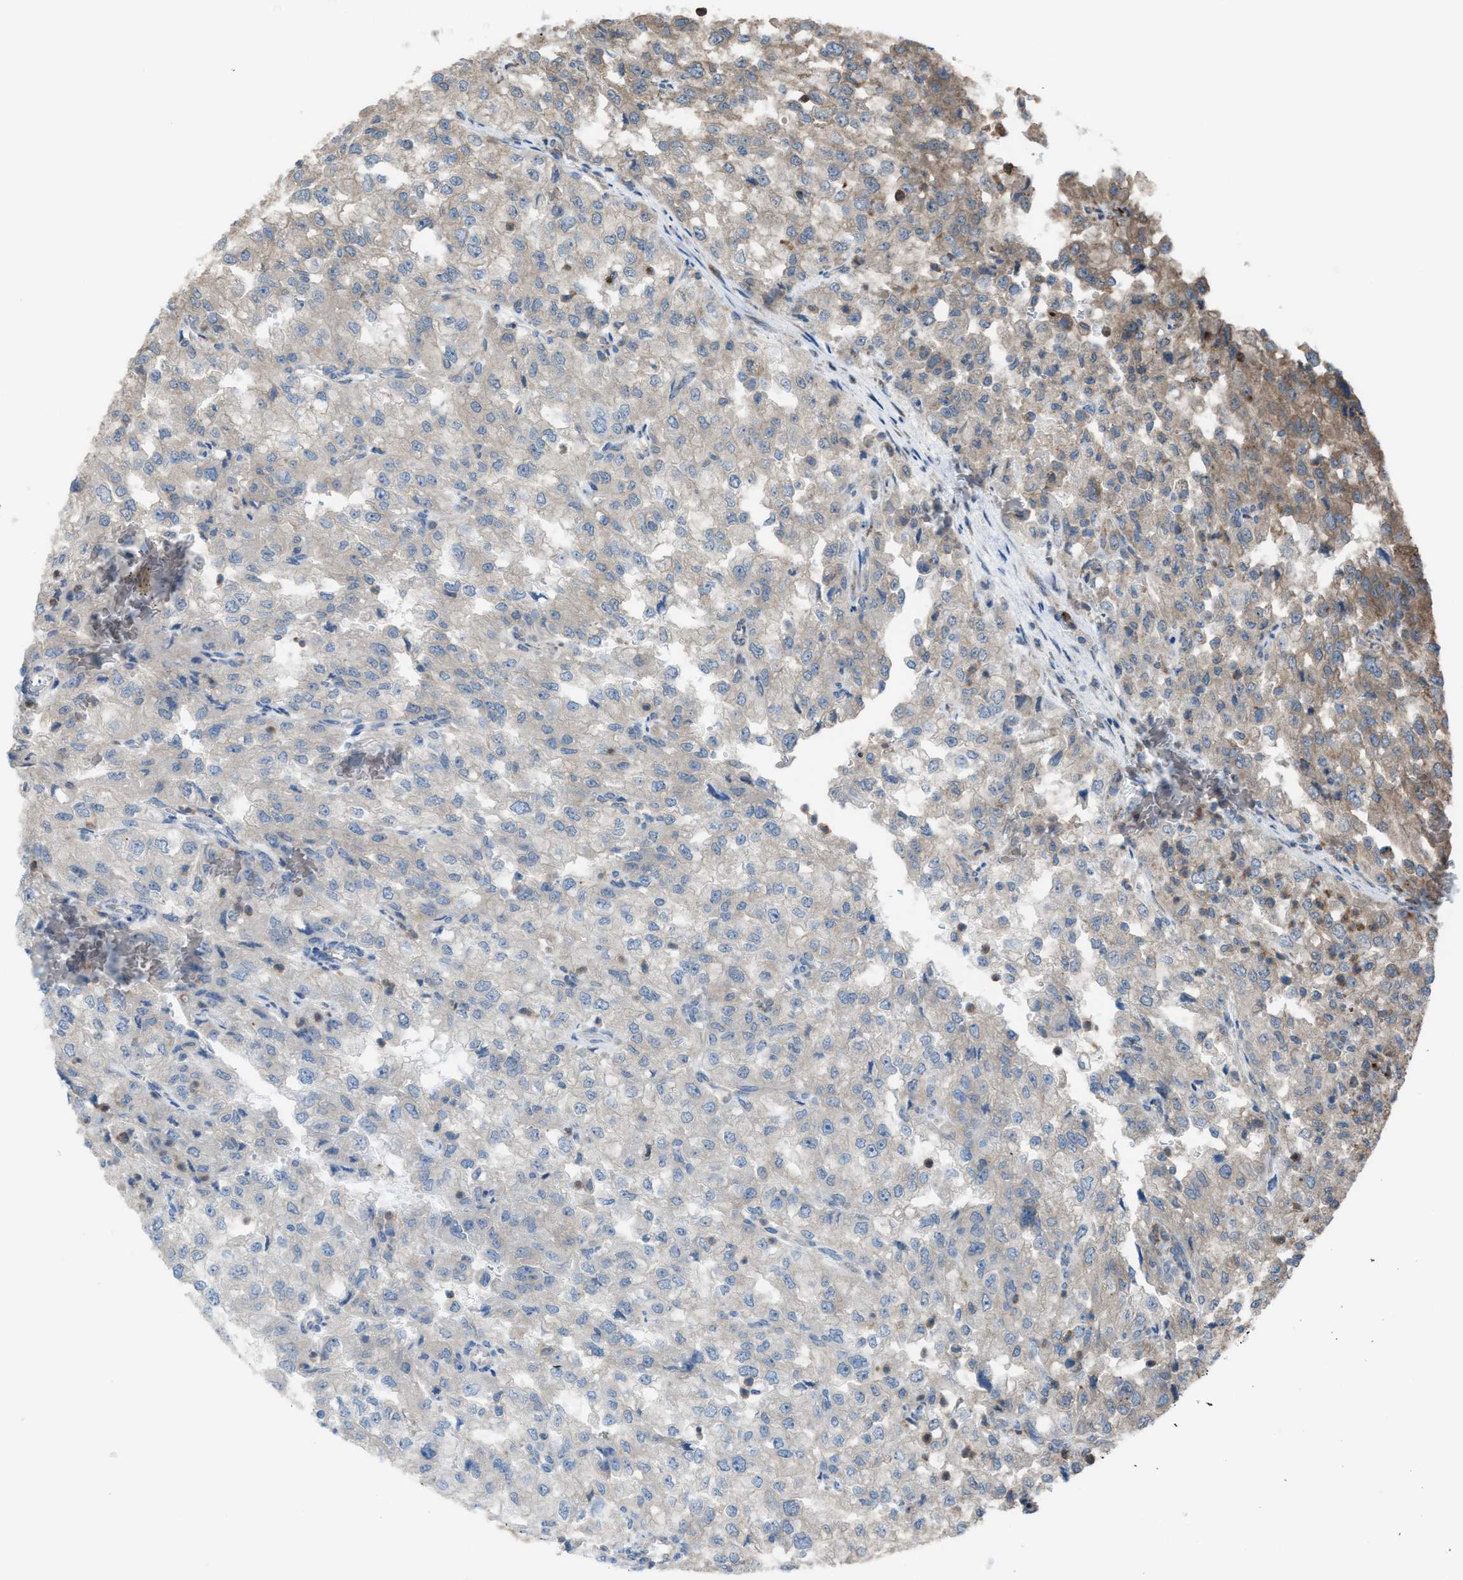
{"staining": {"intensity": "moderate", "quantity": "<25%", "location": "cytoplasmic/membranous"}, "tissue": "renal cancer", "cell_type": "Tumor cells", "image_type": "cancer", "snomed": [{"axis": "morphology", "description": "Adenocarcinoma, NOS"}, {"axis": "topography", "description": "Kidney"}], "caption": "Adenocarcinoma (renal) tissue demonstrates moderate cytoplasmic/membranous staining in about <25% of tumor cells Nuclei are stained in blue.", "gene": "PLAA", "patient": {"sex": "female", "age": 54}}